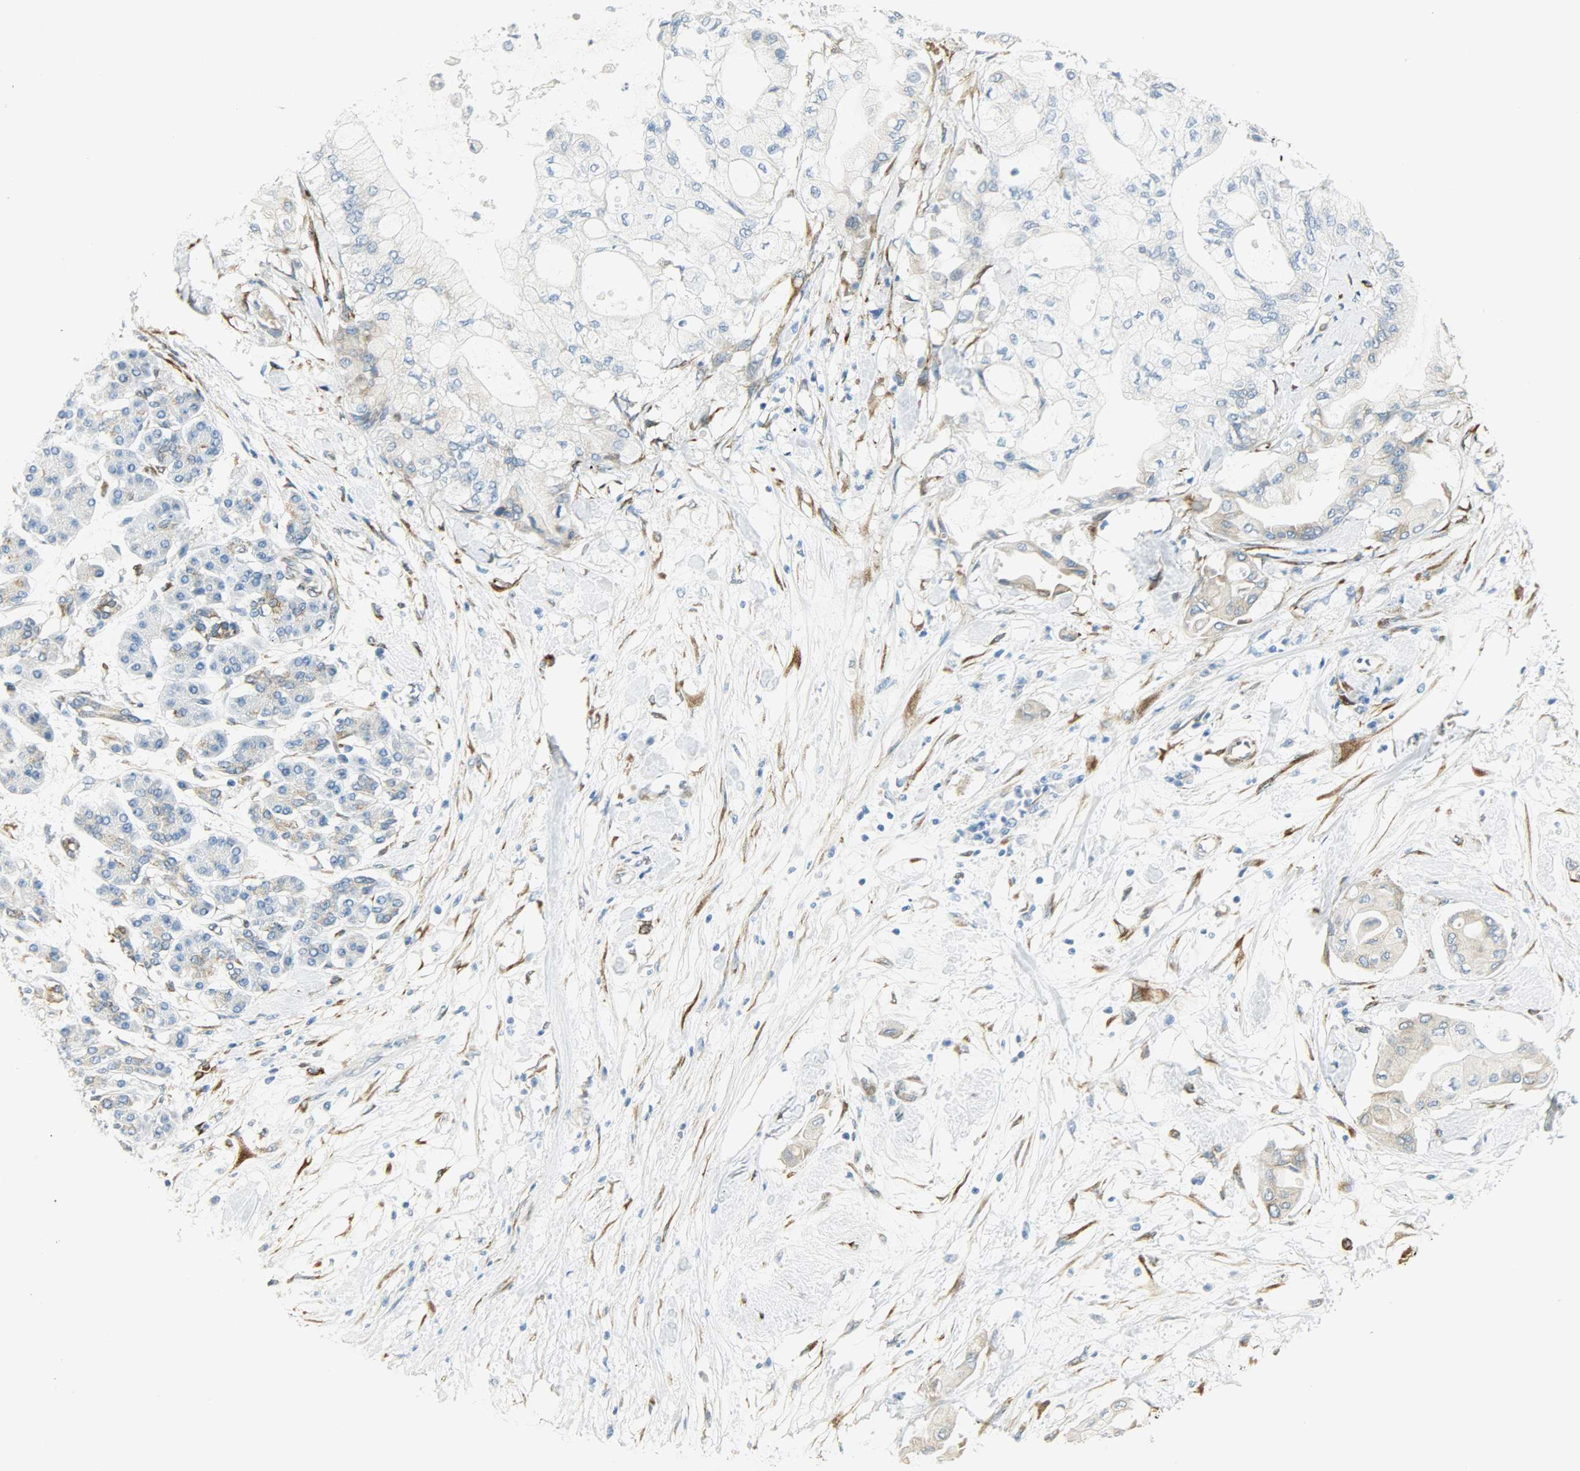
{"staining": {"intensity": "moderate", "quantity": "<25%", "location": "cytoplasmic/membranous"}, "tissue": "pancreatic cancer", "cell_type": "Tumor cells", "image_type": "cancer", "snomed": [{"axis": "morphology", "description": "Adenocarcinoma, NOS"}, {"axis": "morphology", "description": "Adenocarcinoma, metastatic, NOS"}, {"axis": "topography", "description": "Lymph node"}, {"axis": "topography", "description": "Pancreas"}, {"axis": "topography", "description": "Duodenum"}], "caption": "A brown stain shows moderate cytoplasmic/membranous expression of a protein in pancreatic cancer tumor cells. The staining is performed using DAB brown chromogen to label protein expression. The nuclei are counter-stained blue using hematoxylin.", "gene": "PKD2", "patient": {"sex": "female", "age": 64}}